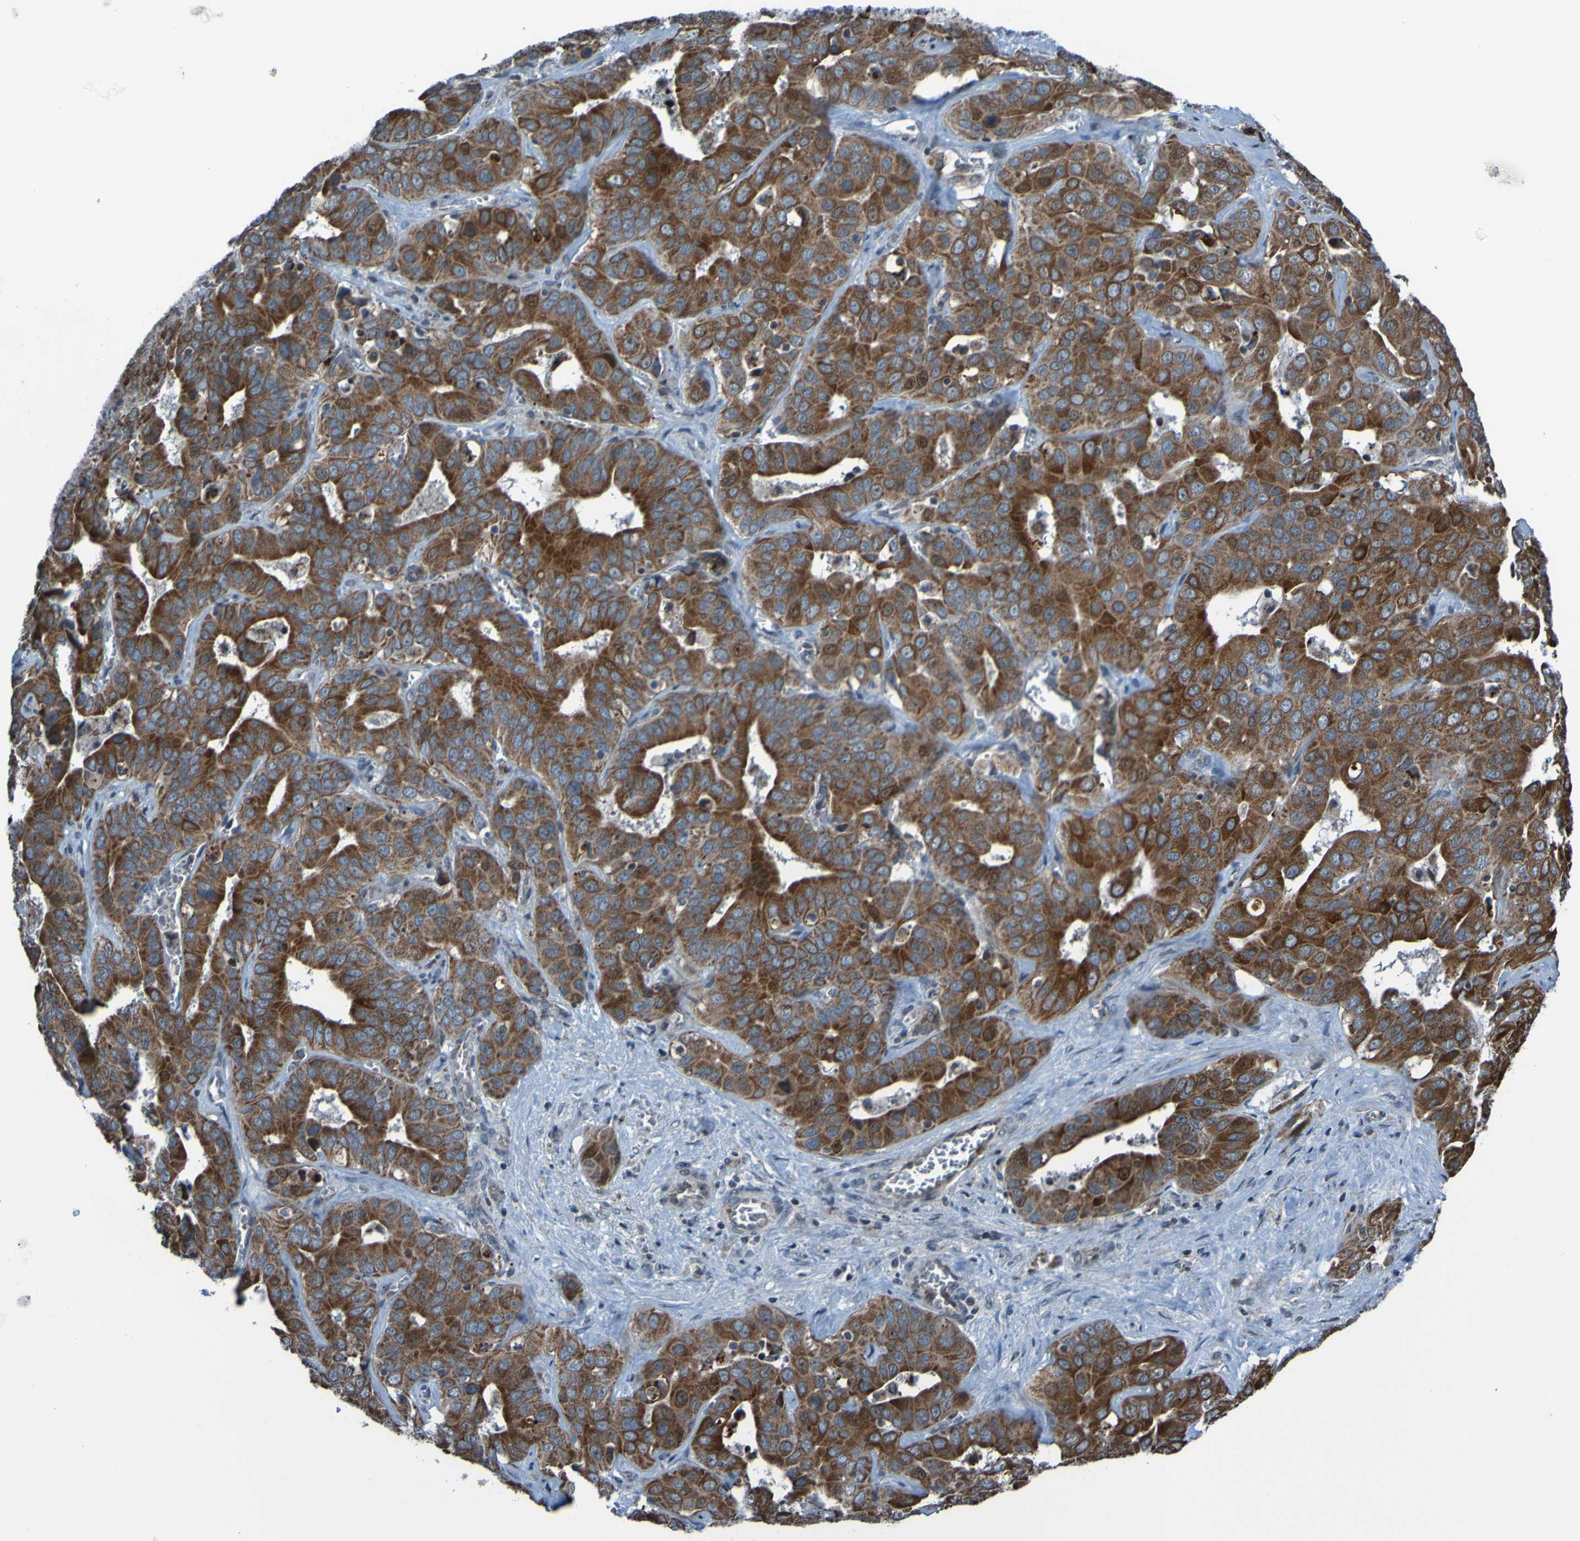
{"staining": {"intensity": "strong", "quantity": ">75%", "location": "cytoplasmic/membranous"}, "tissue": "liver cancer", "cell_type": "Tumor cells", "image_type": "cancer", "snomed": [{"axis": "morphology", "description": "Cholangiocarcinoma"}, {"axis": "topography", "description": "Liver"}], "caption": "A brown stain highlights strong cytoplasmic/membranous expression of a protein in human cholangiocarcinoma (liver) tumor cells.", "gene": "UNG", "patient": {"sex": "female", "age": 52}}